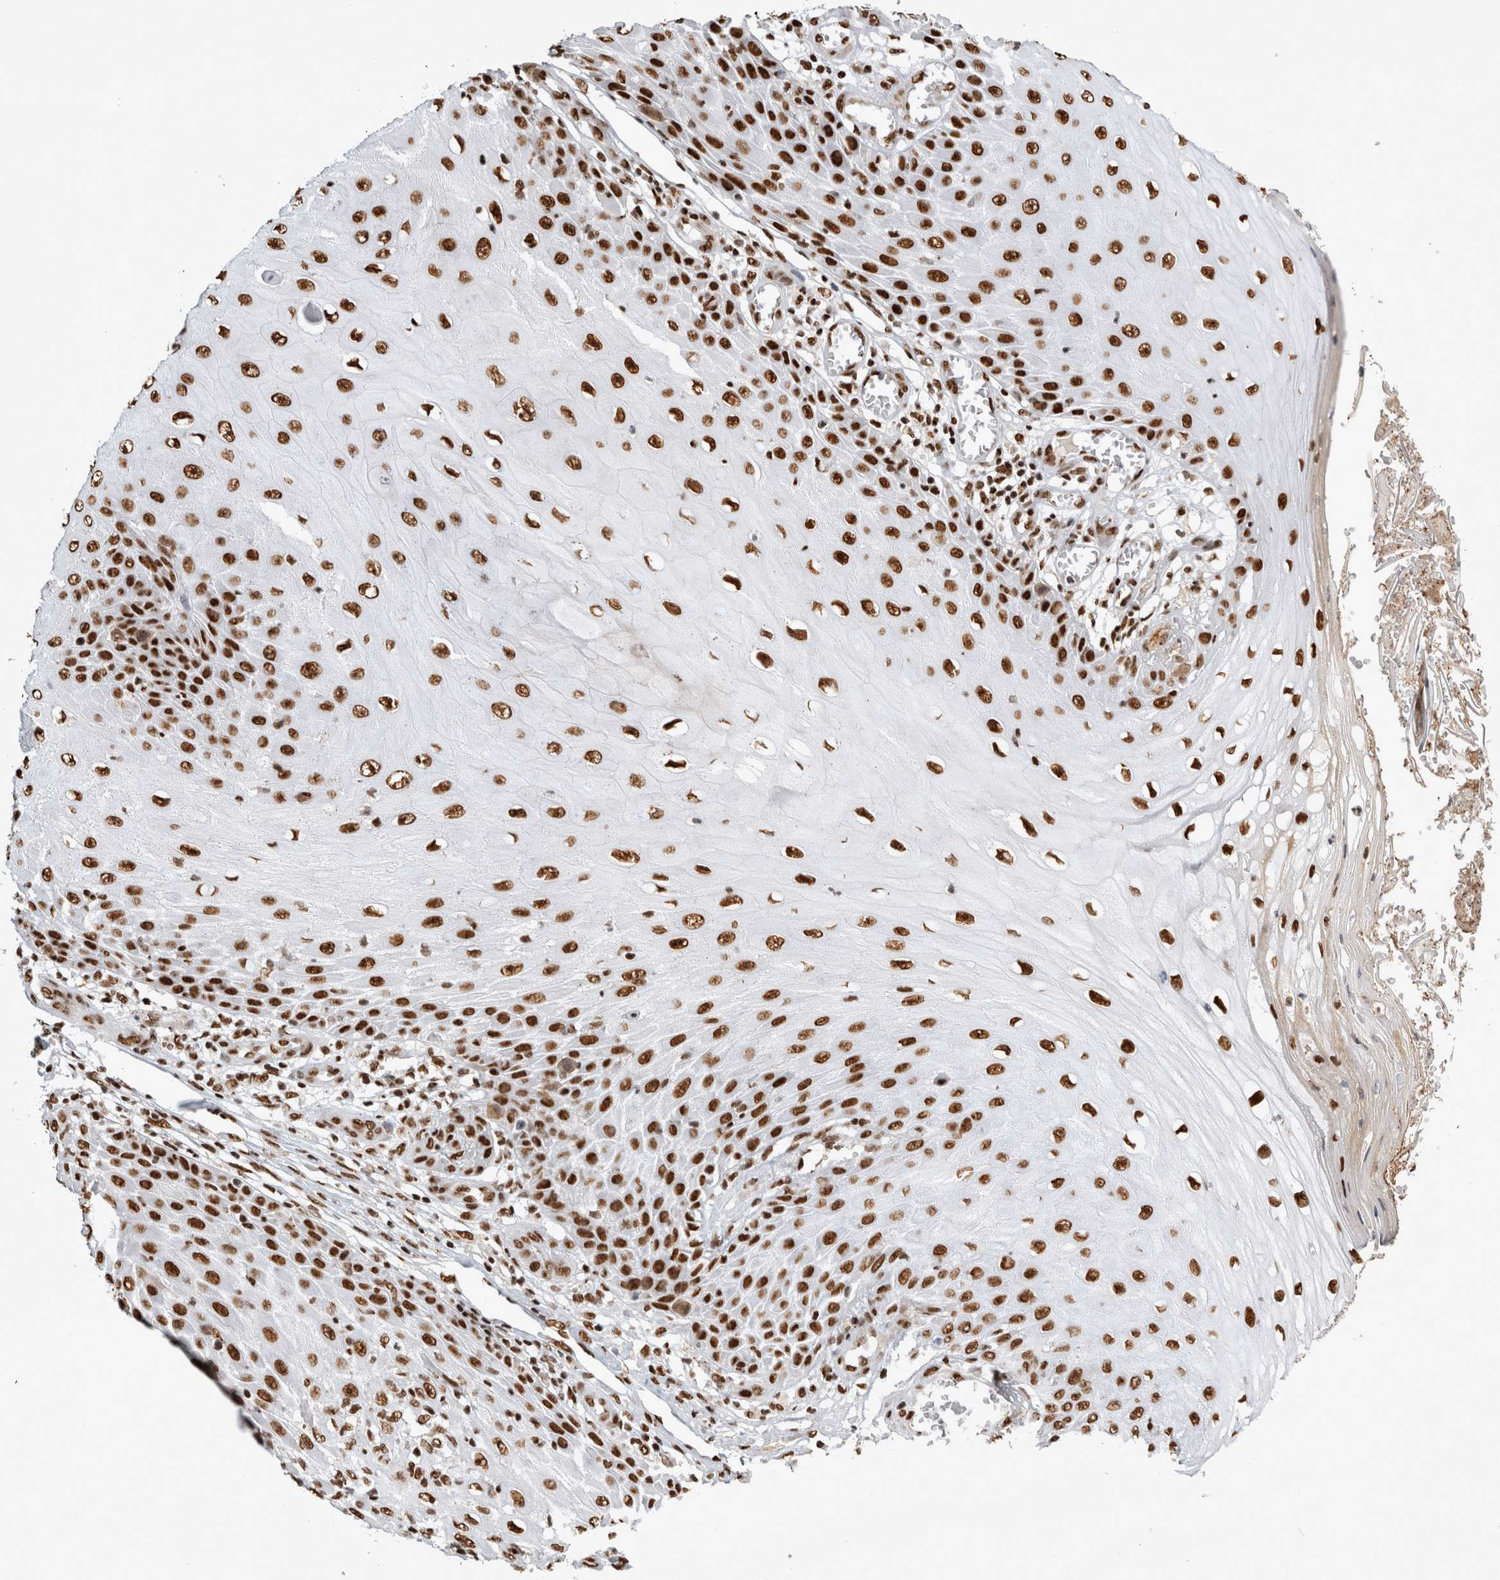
{"staining": {"intensity": "strong", "quantity": ">75%", "location": "nuclear"}, "tissue": "skin cancer", "cell_type": "Tumor cells", "image_type": "cancer", "snomed": [{"axis": "morphology", "description": "Squamous cell carcinoma, NOS"}, {"axis": "topography", "description": "Skin"}], "caption": "Protein expression analysis of human skin cancer reveals strong nuclear positivity in about >75% of tumor cells. Using DAB (3,3'-diaminobenzidine) (brown) and hematoxylin (blue) stains, captured at high magnification using brightfield microscopy.", "gene": "EYA2", "patient": {"sex": "female", "age": 73}}